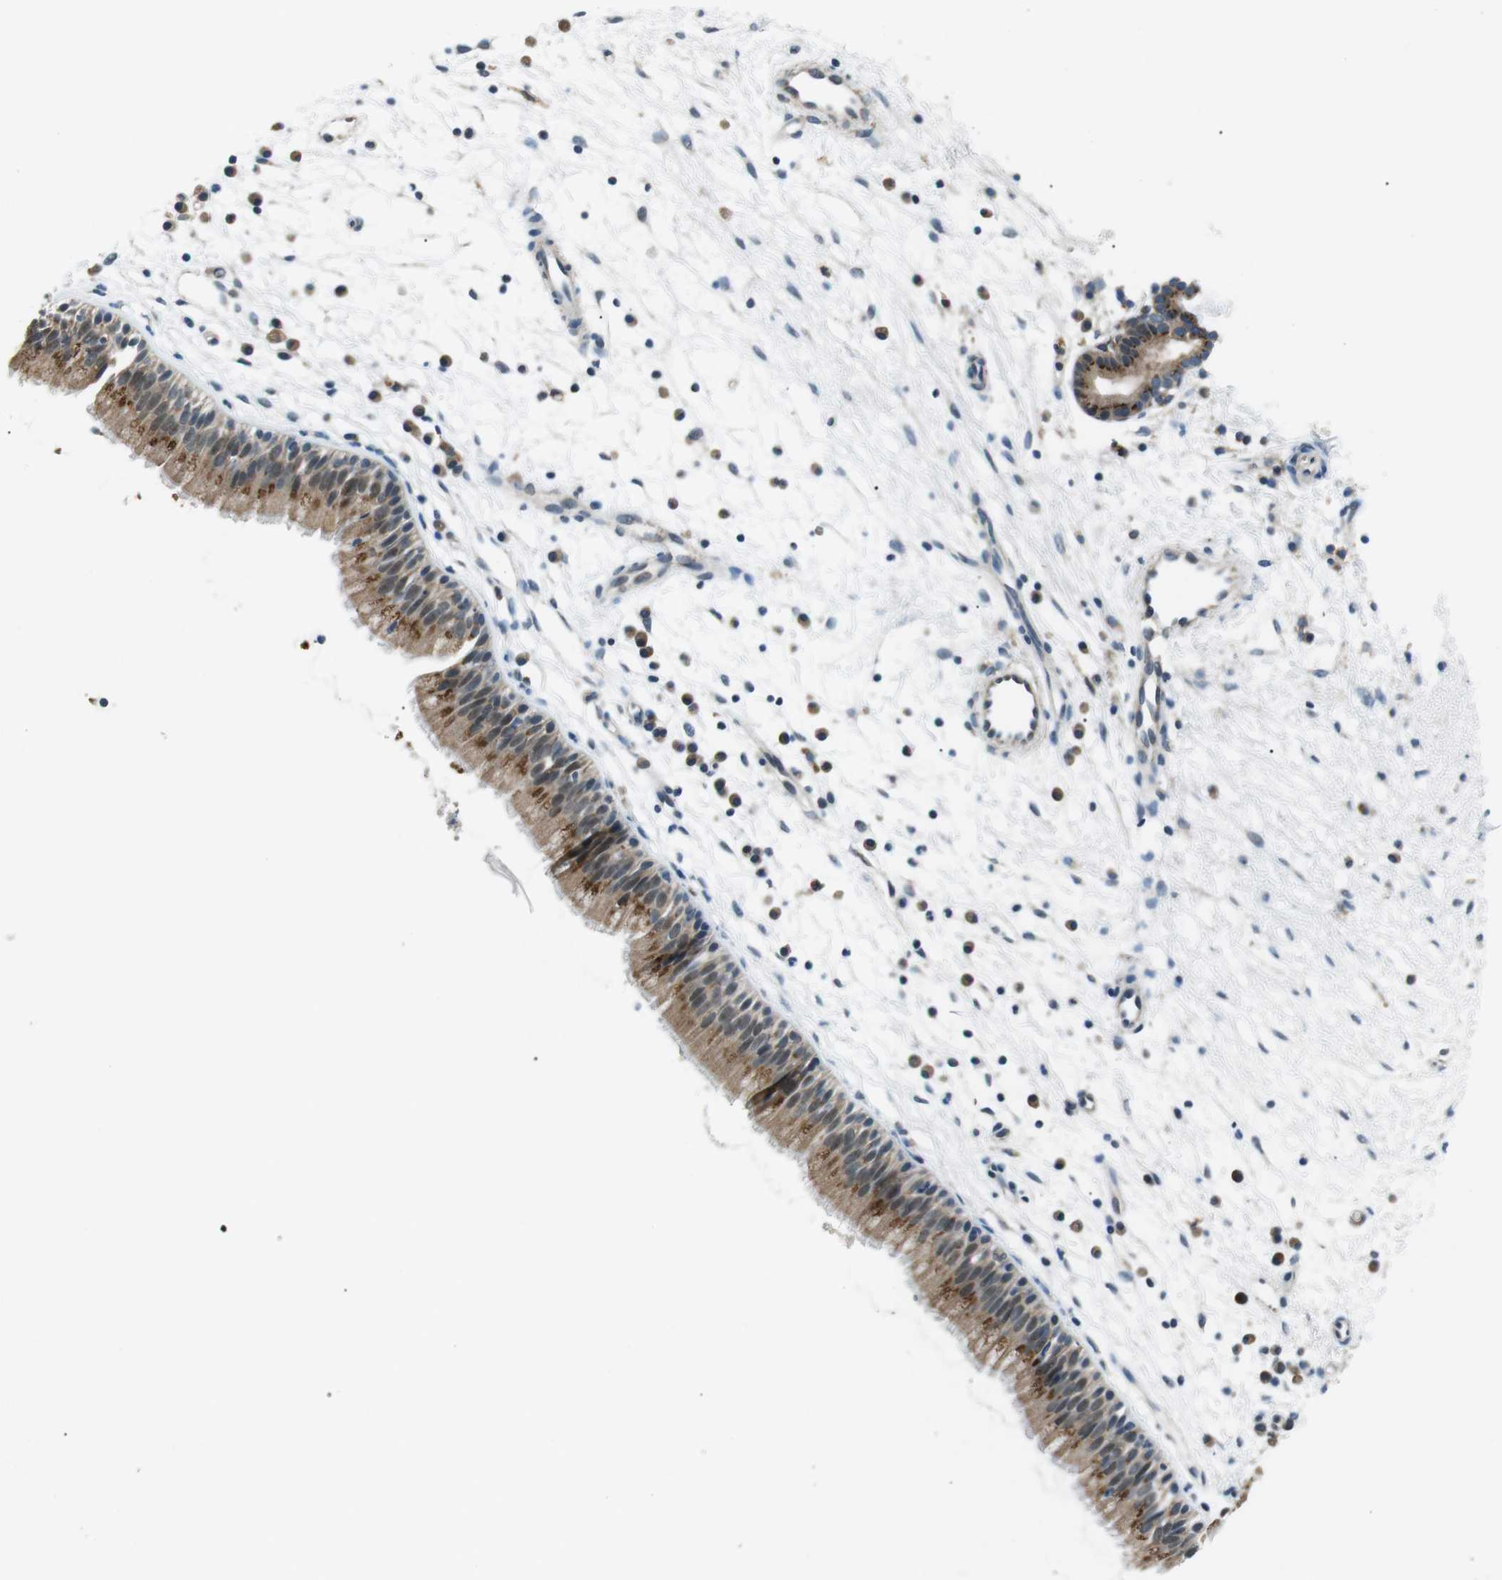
{"staining": {"intensity": "moderate", "quantity": ">75%", "location": "cytoplasmic/membranous"}, "tissue": "nasopharynx", "cell_type": "Respiratory epithelial cells", "image_type": "normal", "snomed": [{"axis": "morphology", "description": "Normal tissue, NOS"}, {"axis": "topography", "description": "Nasopharynx"}], "caption": "The immunohistochemical stain highlights moderate cytoplasmic/membranous staining in respiratory epithelial cells of unremarkable nasopharynx. (brown staining indicates protein expression, while blue staining denotes nuclei).", "gene": "FAM3B", "patient": {"sex": "male", "age": 21}}